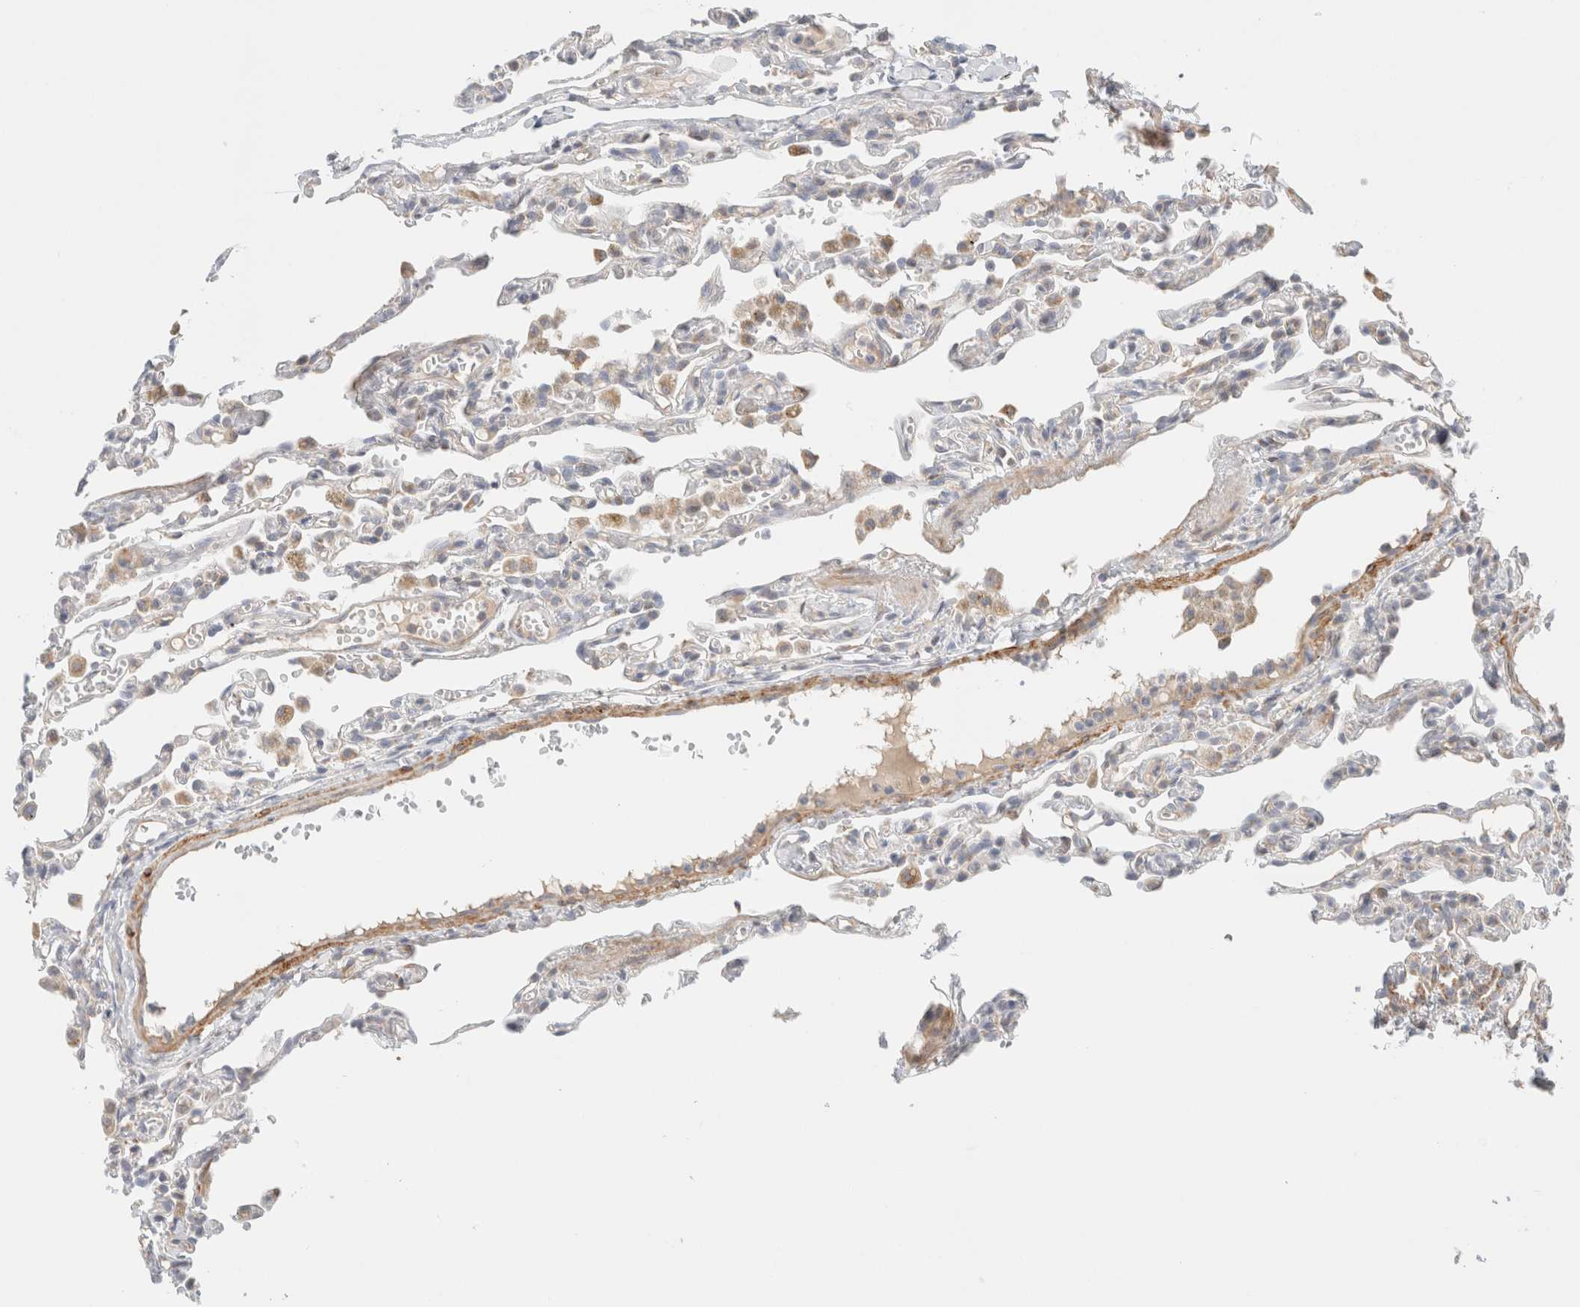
{"staining": {"intensity": "weak", "quantity": "<25%", "location": "cytoplasmic/membranous"}, "tissue": "lung", "cell_type": "Alveolar cells", "image_type": "normal", "snomed": [{"axis": "morphology", "description": "Normal tissue, NOS"}, {"axis": "topography", "description": "Lung"}], "caption": "Lung stained for a protein using immunohistochemistry shows no positivity alveolar cells.", "gene": "MRM3", "patient": {"sex": "male", "age": 21}}